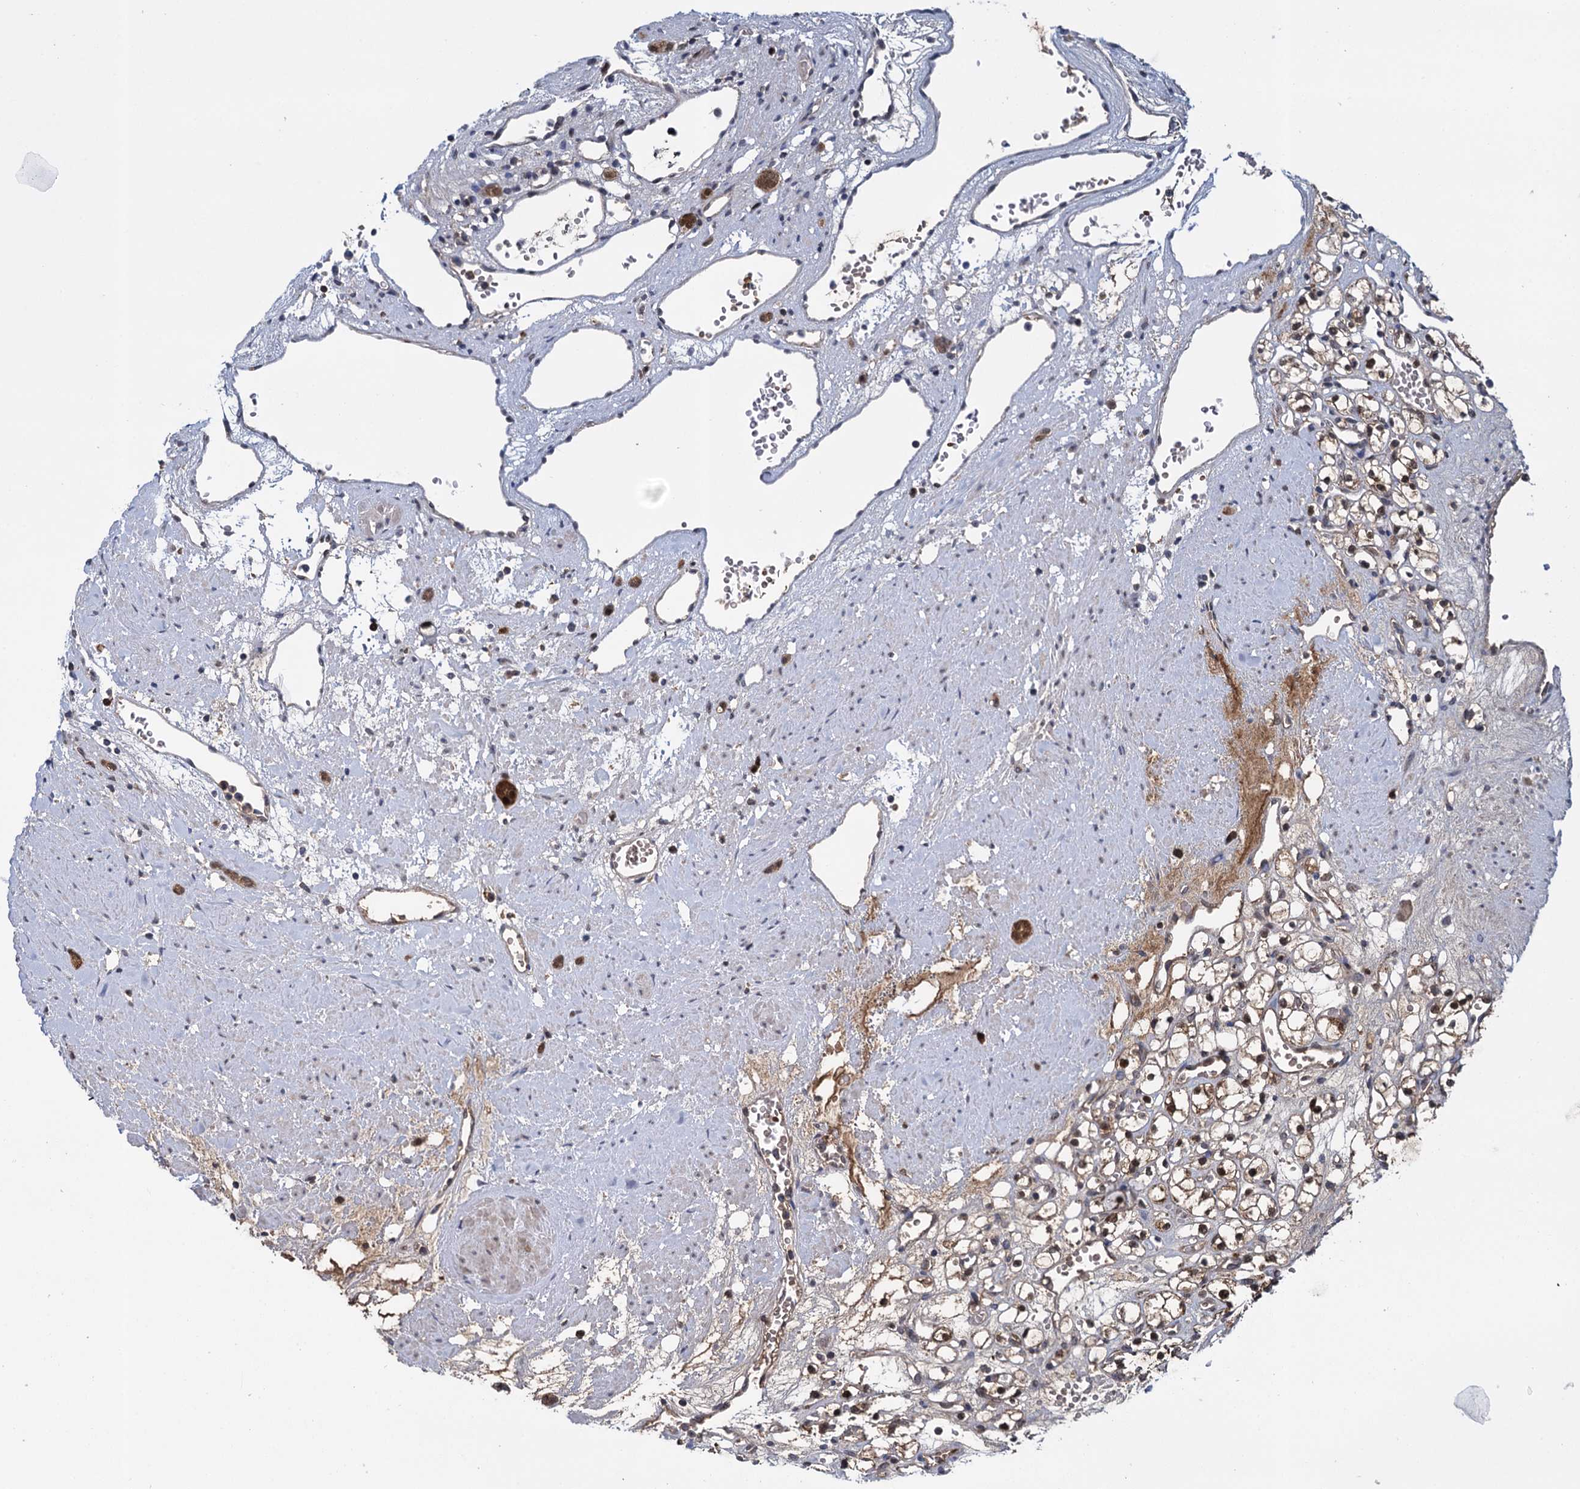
{"staining": {"intensity": "moderate", "quantity": ">75%", "location": "cytoplasmic/membranous"}, "tissue": "renal cancer", "cell_type": "Tumor cells", "image_type": "cancer", "snomed": [{"axis": "morphology", "description": "Adenocarcinoma, NOS"}, {"axis": "topography", "description": "Kidney"}], "caption": "There is medium levels of moderate cytoplasmic/membranous positivity in tumor cells of adenocarcinoma (renal), as demonstrated by immunohistochemical staining (brown color).", "gene": "GLO1", "patient": {"sex": "female", "age": 59}}